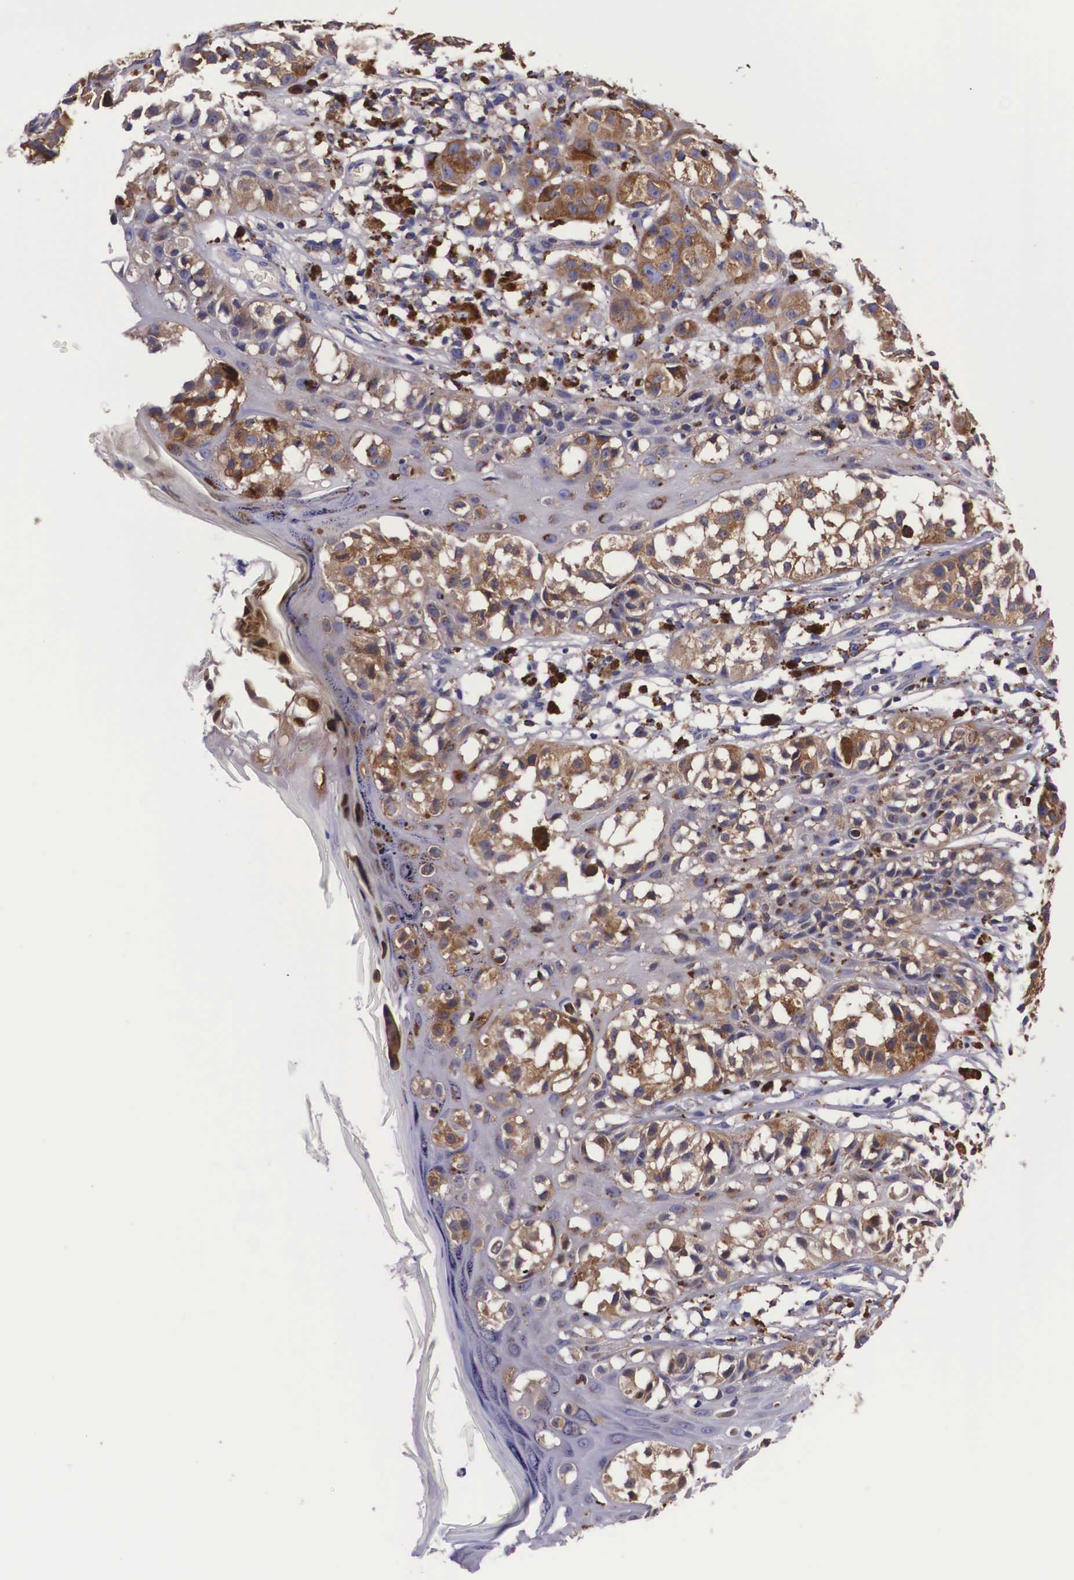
{"staining": {"intensity": "moderate", "quantity": ">75%", "location": "cytoplasmic/membranous"}, "tissue": "melanoma", "cell_type": "Tumor cells", "image_type": "cancer", "snomed": [{"axis": "morphology", "description": "Malignant melanoma, NOS"}, {"axis": "topography", "description": "Skin"}], "caption": "This histopathology image exhibits immunohistochemistry staining of malignant melanoma, with medium moderate cytoplasmic/membranous expression in approximately >75% of tumor cells.", "gene": "NAGA", "patient": {"sex": "female", "age": 52}}